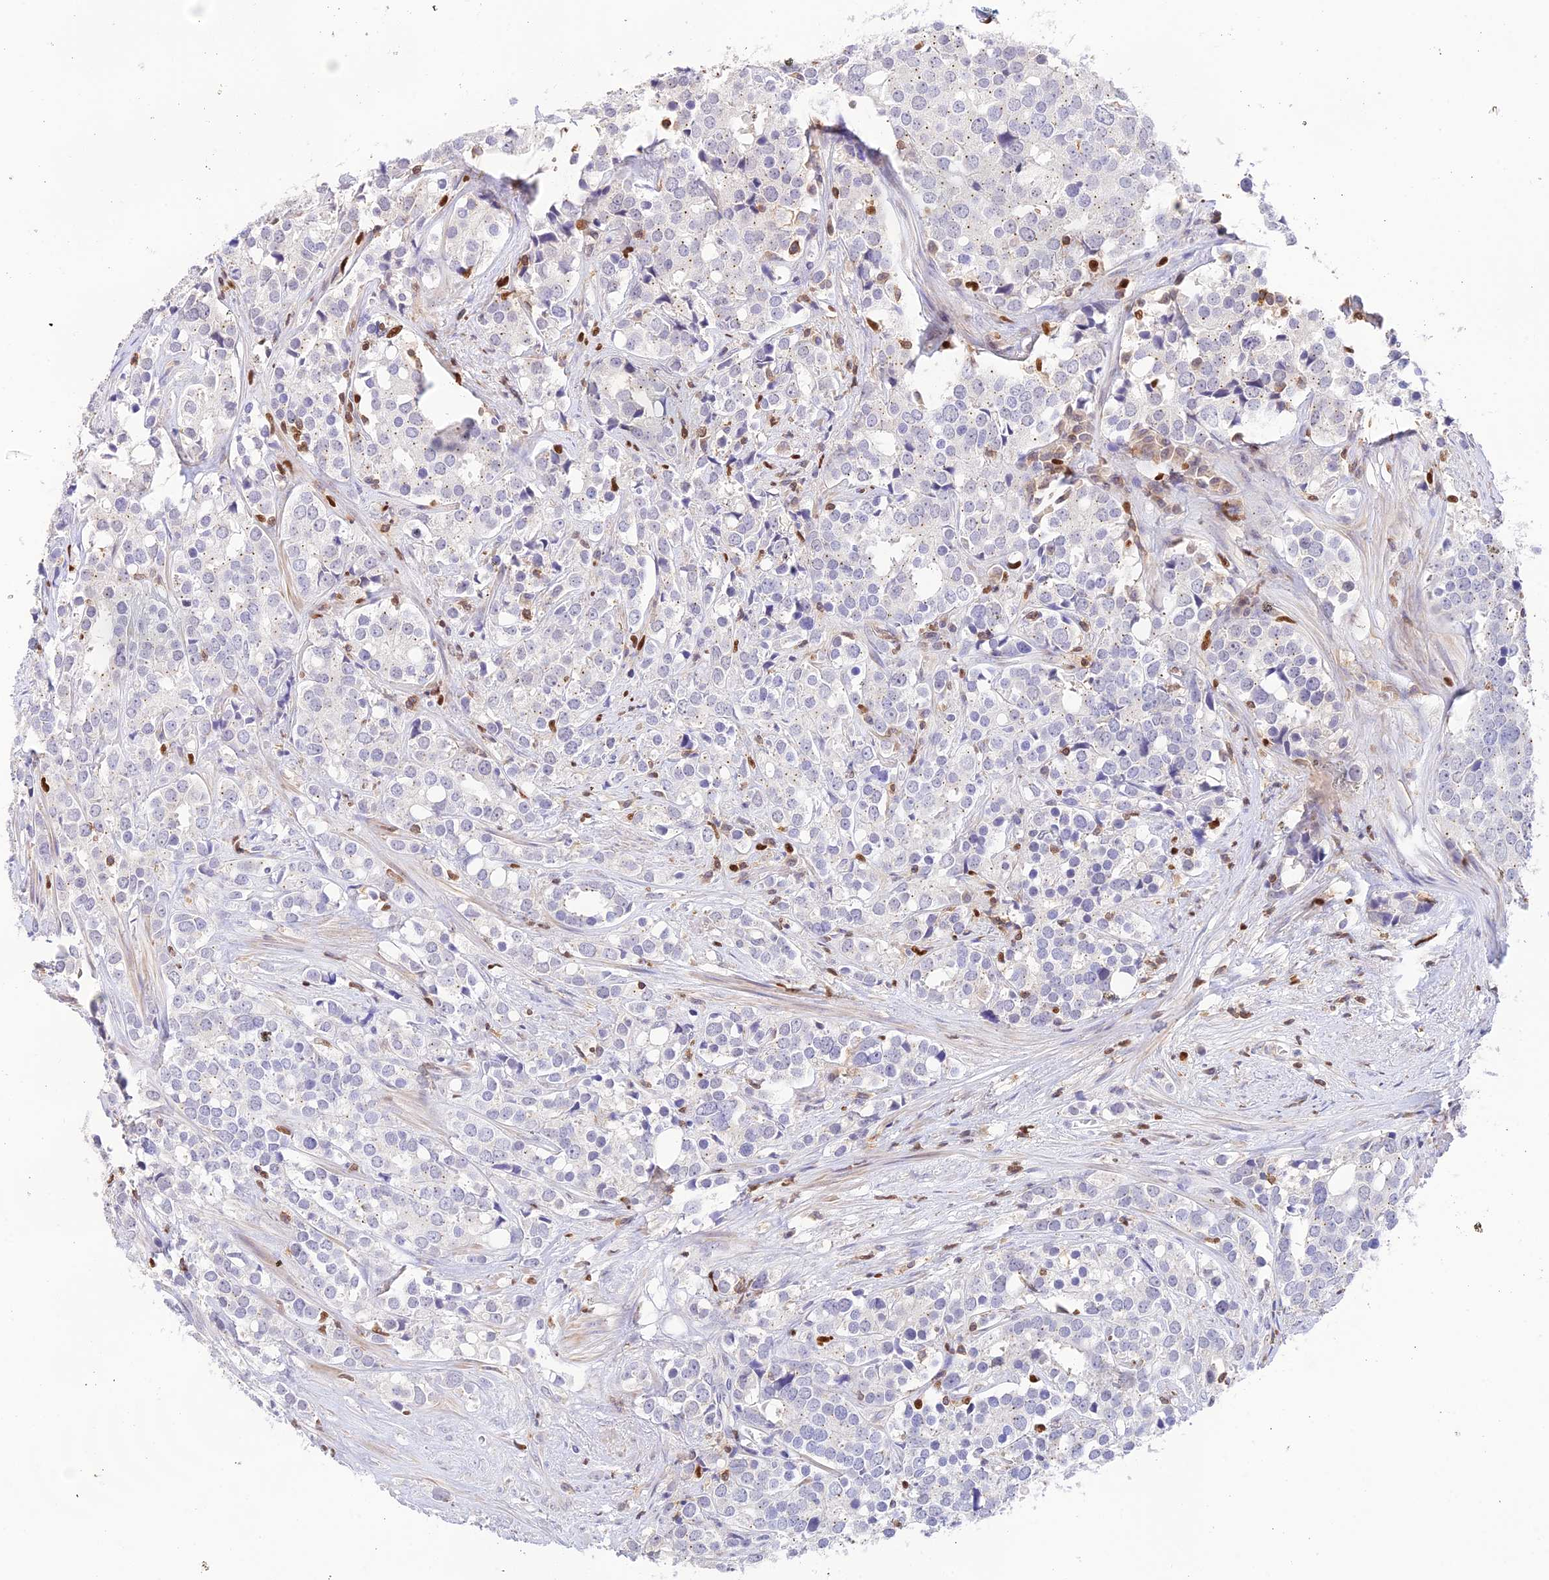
{"staining": {"intensity": "negative", "quantity": "none", "location": "none"}, "tissue": "prostate cancer", "cell_type": "Tumor cells", "image_type": "cancer", "snomed": [{"axis": "morphology", "description": "Adenocarcinoma, High grade"}, {"axis": "topography", "description": "Prostate"}], "caption": "High magnification brightfield microscopy of prostate high-grade adenocarcinoma stained with DAB (brown) and counterstained with hematoxylin (blue): tumor cells show no significant positivity.", "gene": "DENND1C", "patient": {"sex": "male", "age": 71}}